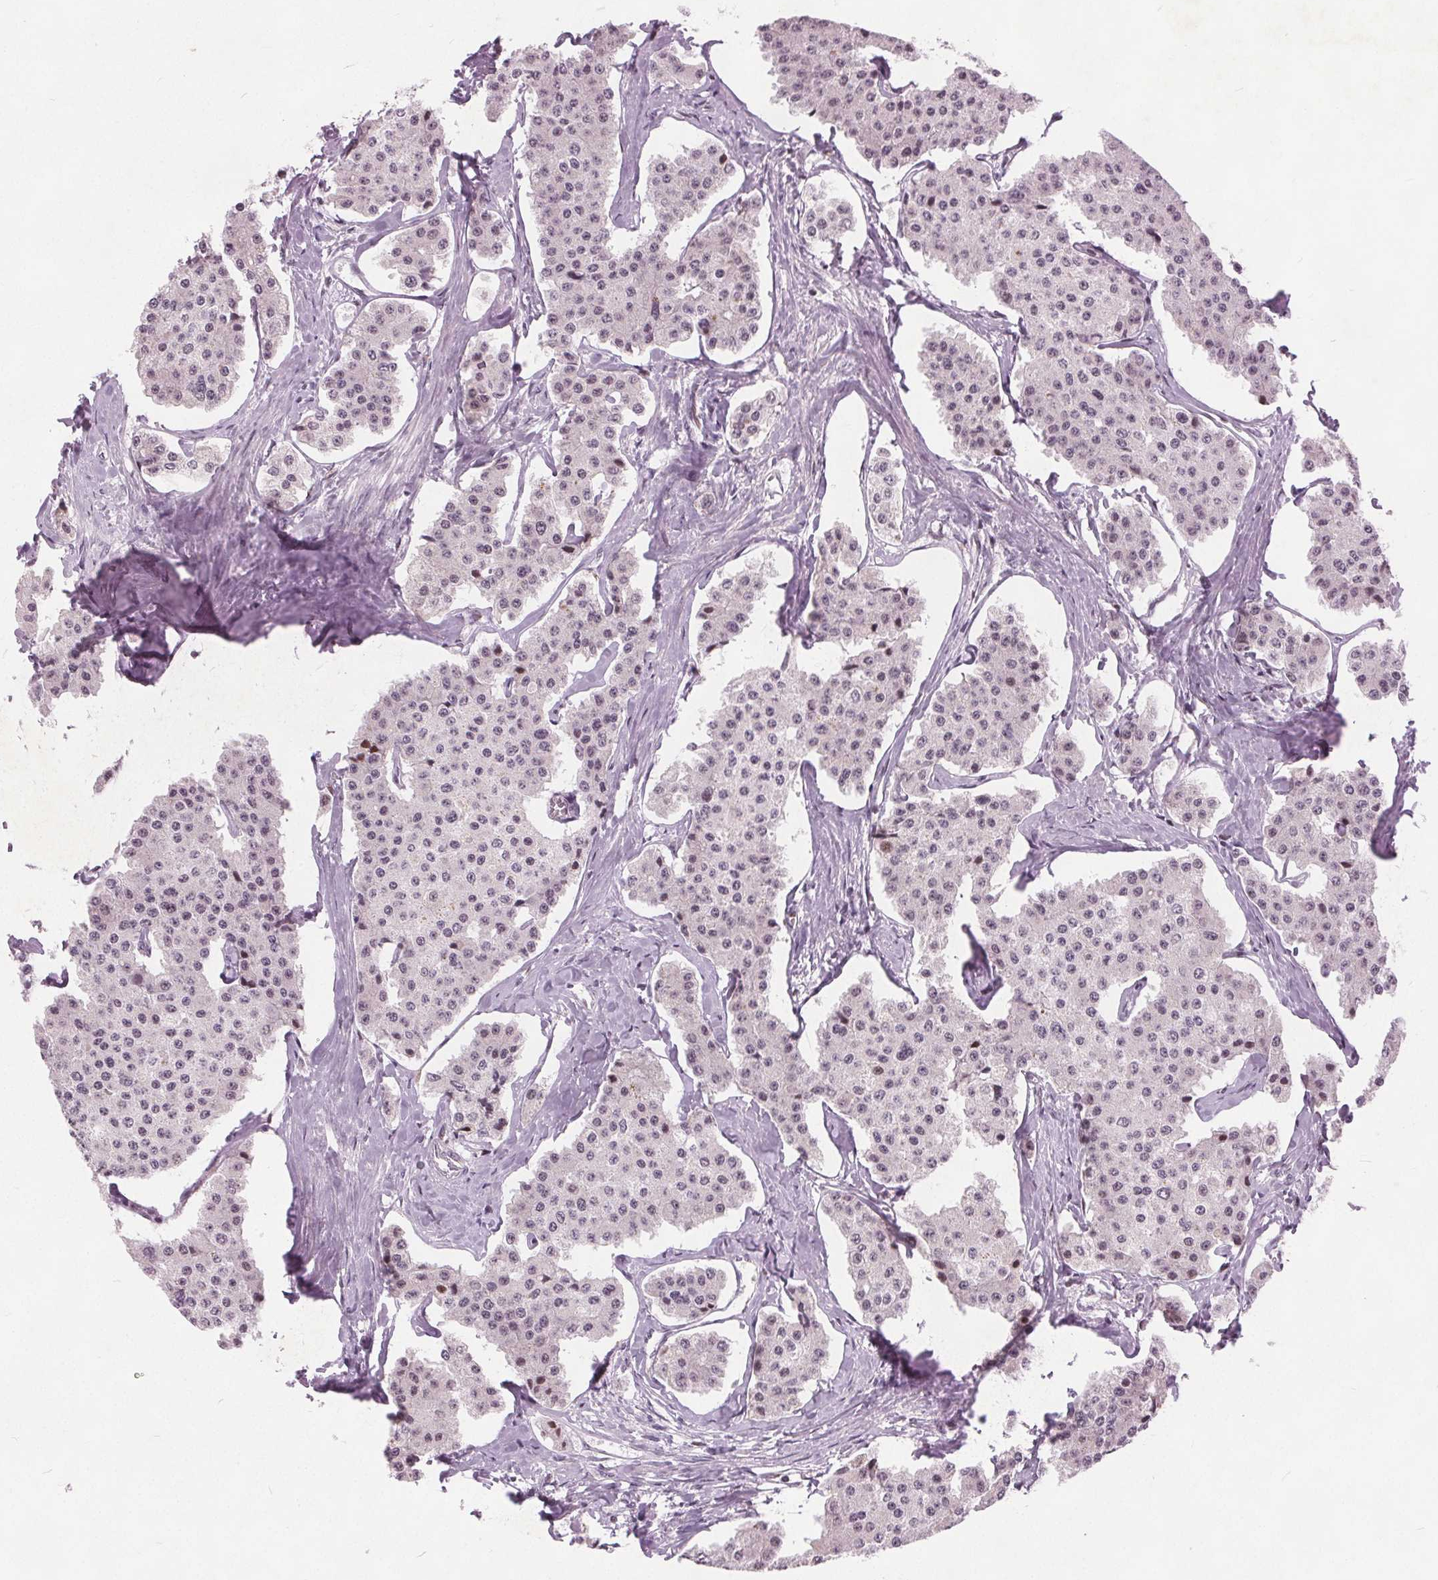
{"staining": {"intensity": "negative", "quantity": "none", "location": "none"}, "tissue": "carcinoid", "cell_type": "Tumor cells", "image_type": "cancer", "snomed": [{"axis": "morphology", "description": "Carcinoid, malignant, NOS"}, {"axis": "topography", "description": "Small intestine"}], "caption": "Immunohistochemistry micrograph of human carcinoid stained for a protein (brown), which reveals no expression in tumor cells. The staining is performed using DAB (3,3'-diaminobenzidine) brown chromogen with nuclei counter-stained in using hematoxylin.", "gene": "TTC34", "patient": {"sex": "female", "age": 65}}